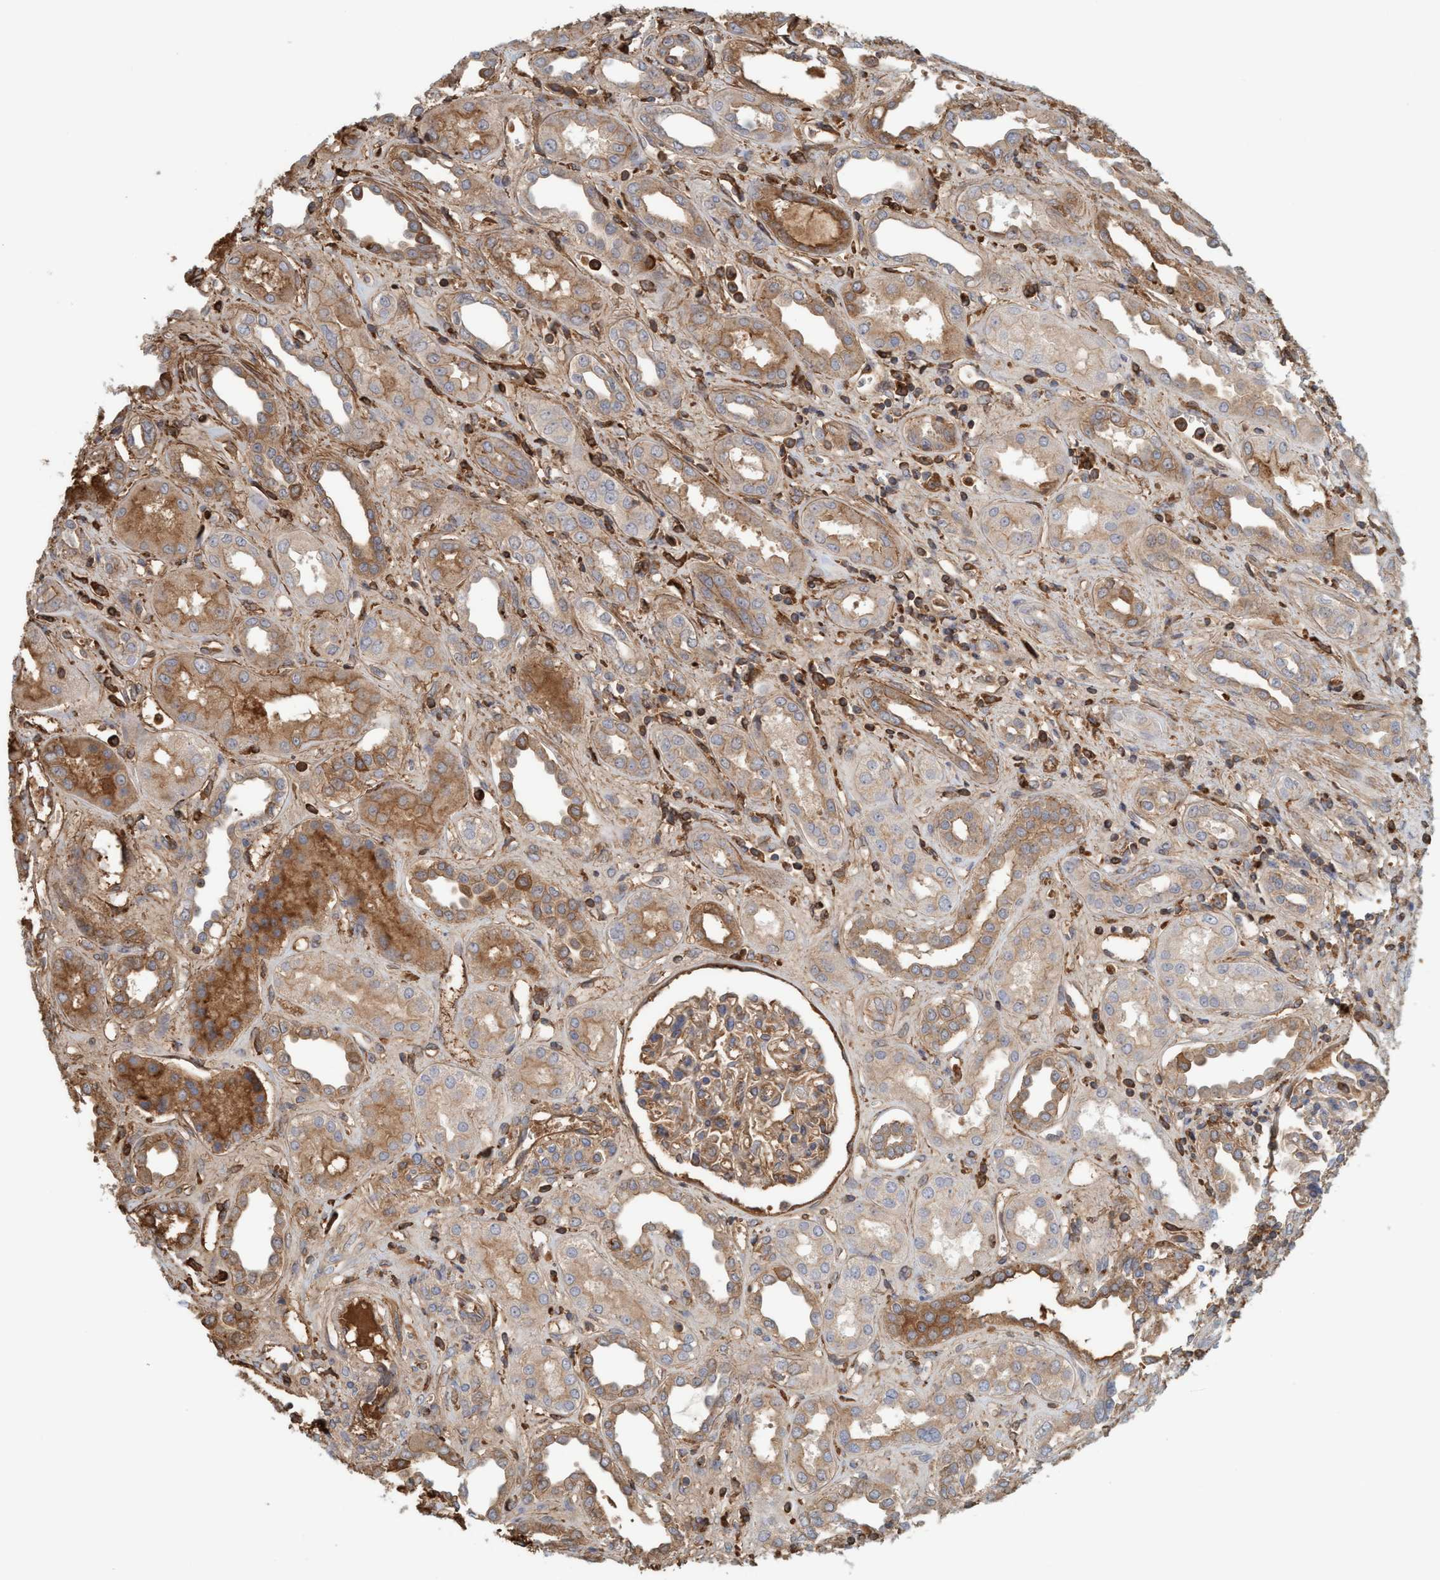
{"staining": {"intensity": "moderate", "quantity": ">75%", "location": "cytoplasmic/membranous"}, "tissue": "kidney", "cell_type": "Cells in glomeruli", "image_type": "normal", "snomed": [{"axis": "morphology", "description": "Normal tissue, NOS"}, {"axis": "topography", "description": "Kidney"}], "caption": "A high-resolution photomicrograph shows immunohistochemistry (IHC) staining of unremarkable kidney, which shows moderate cytoplasmic/membranous staining in approximately >75% of cells in glomeruli. The staining was performed using DAB (3,3'-diaminobenzidine), with brown indicating positive protein expression. Nuclei are stained blue with hematoxylin.", "gene": "SPECC1", "patient": {"sex": "male", "age": 59}}